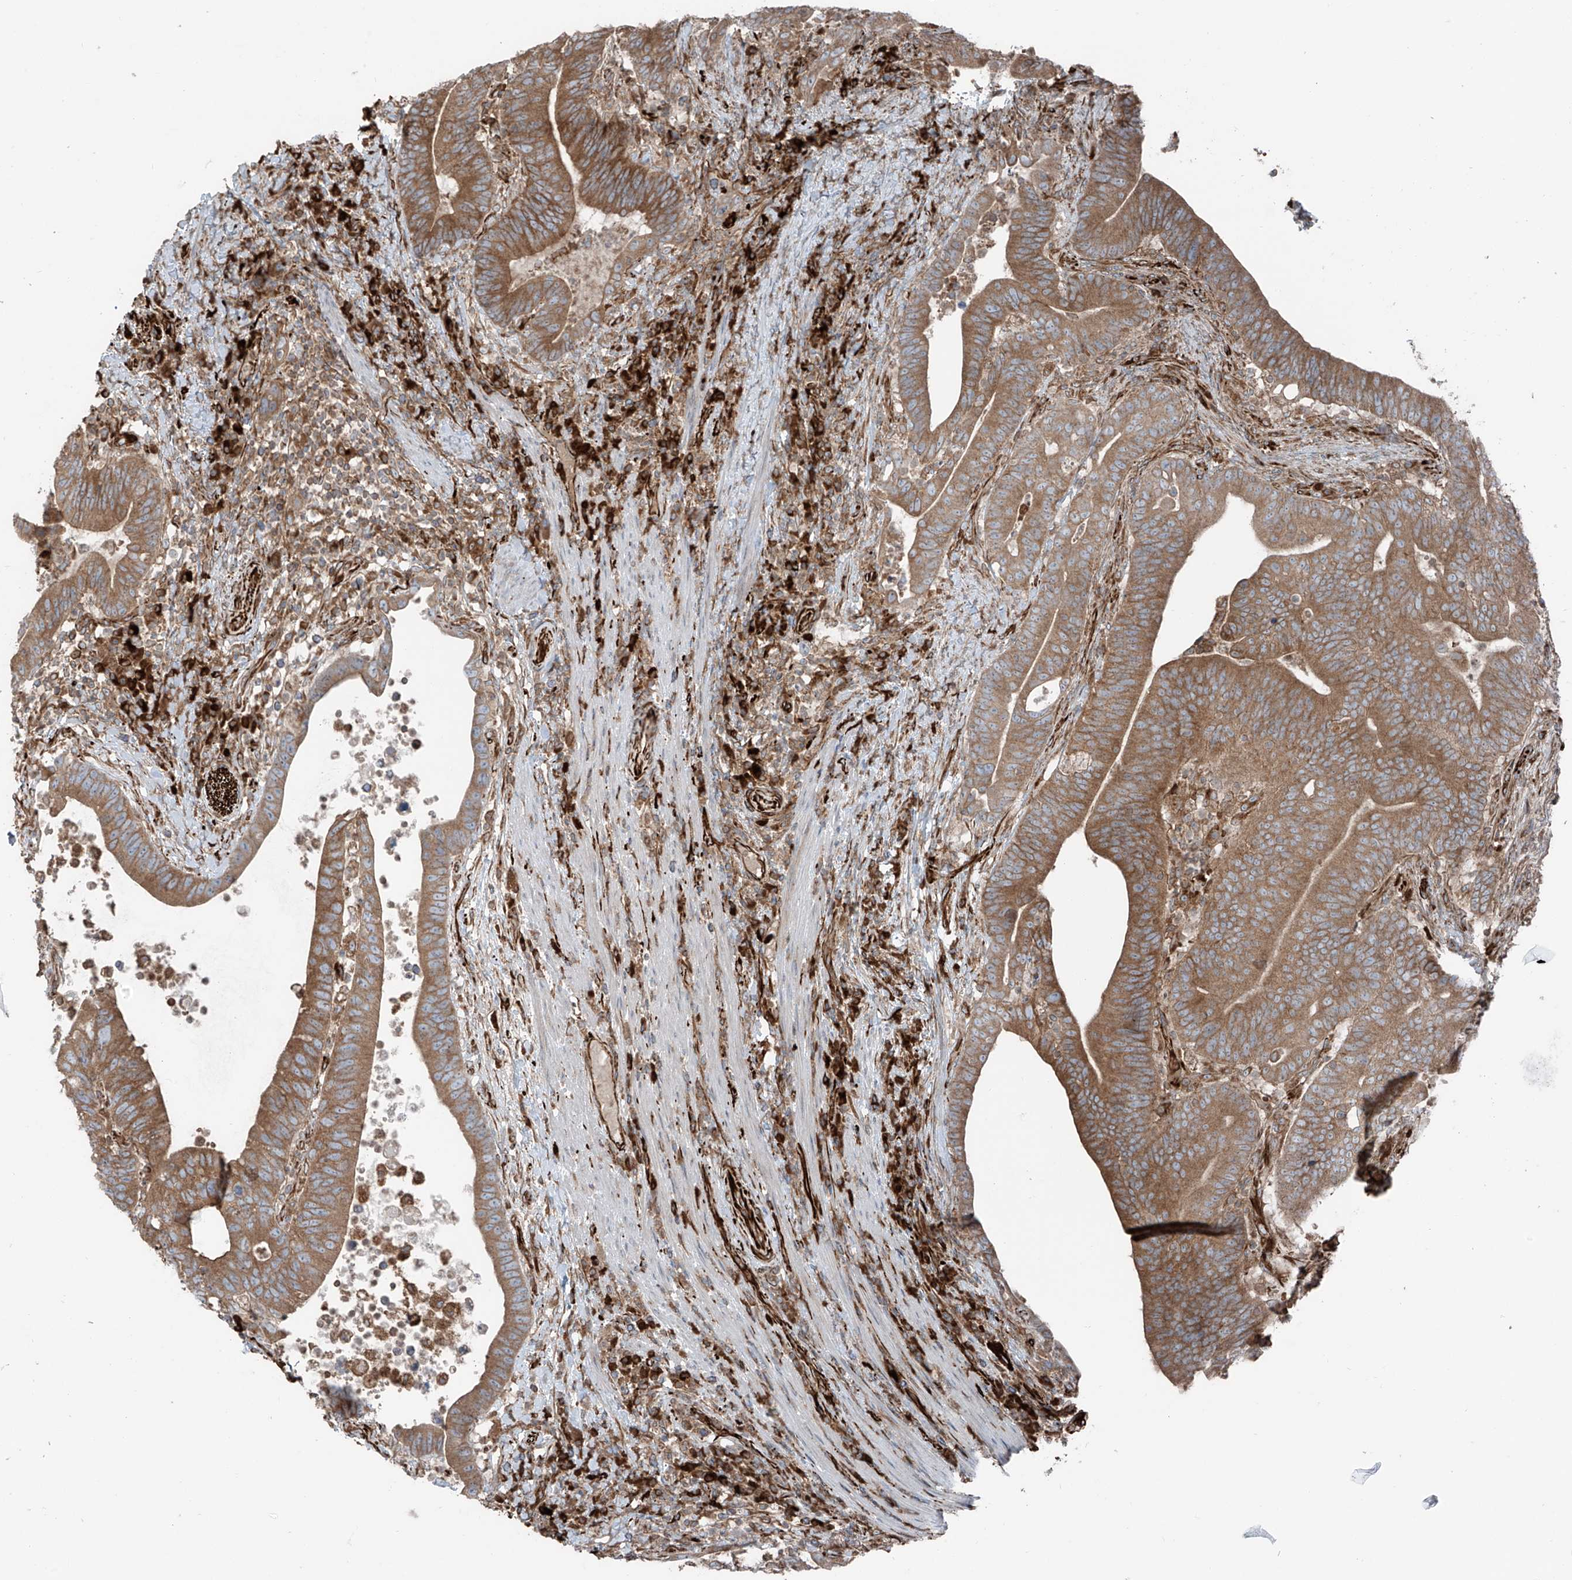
{"staining": {"intensity": "moderate", "quantity": ">75%", "location": "cytoplasmic/membranous"}, "tissue": "colorectal cancer", "cell_type": "Tumor cells", "image_type": "cancer", "snomed": [{"axis": "morphology", "description": "Adenocarcinoma, NOS"}, {"axis": "topography", "description": "Colon"}], "caption": "Colorectal cancer (adenocarcinoma) stained with immunohistochemistry (IHC) demonstrates moderate cytoplasmic/membranous expression in approximately >75% of tumor cells.", "gene": "ERLEC1", "patient": {"sex": "female", "age": 66}}